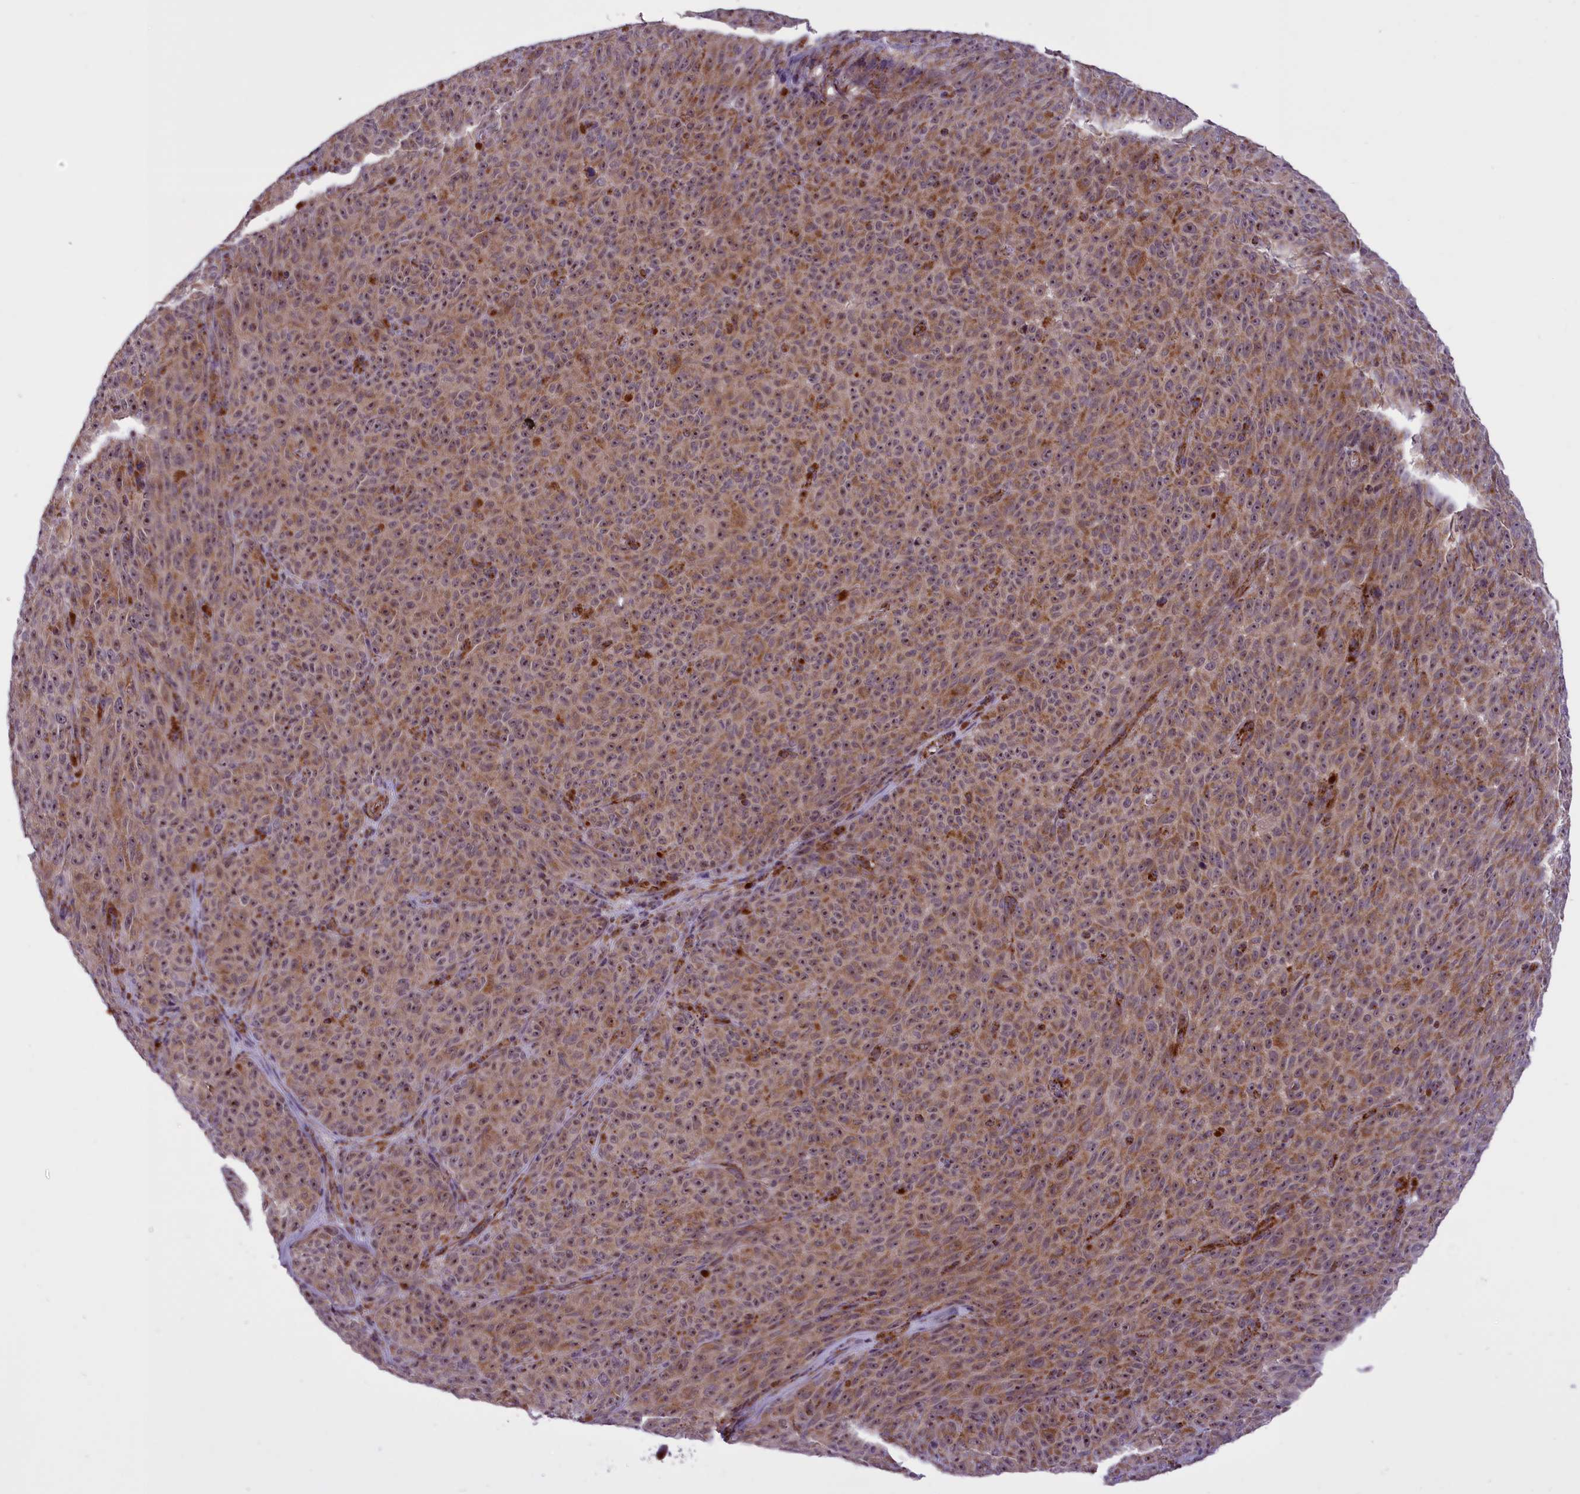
{"staining": {"intensity": "moderate", "quantity": "25%-75%", "location": "cytoplasmic/membranous,nuclear"}, "tissue": "melanoma", "cell_type": "Tumor cells", "image_type": "cancer", "snomed": [{"axis": "morphology", "description": "Malignant melanoma, NOS"}, {"axis": "topography", "description": "Skin"}], "caption": "Human melanoma stained with a protein marker exhibits moderate staining in tumor cells.", "gene": "NDUFS5", "patient": {"sex": "female", "age": 82}}